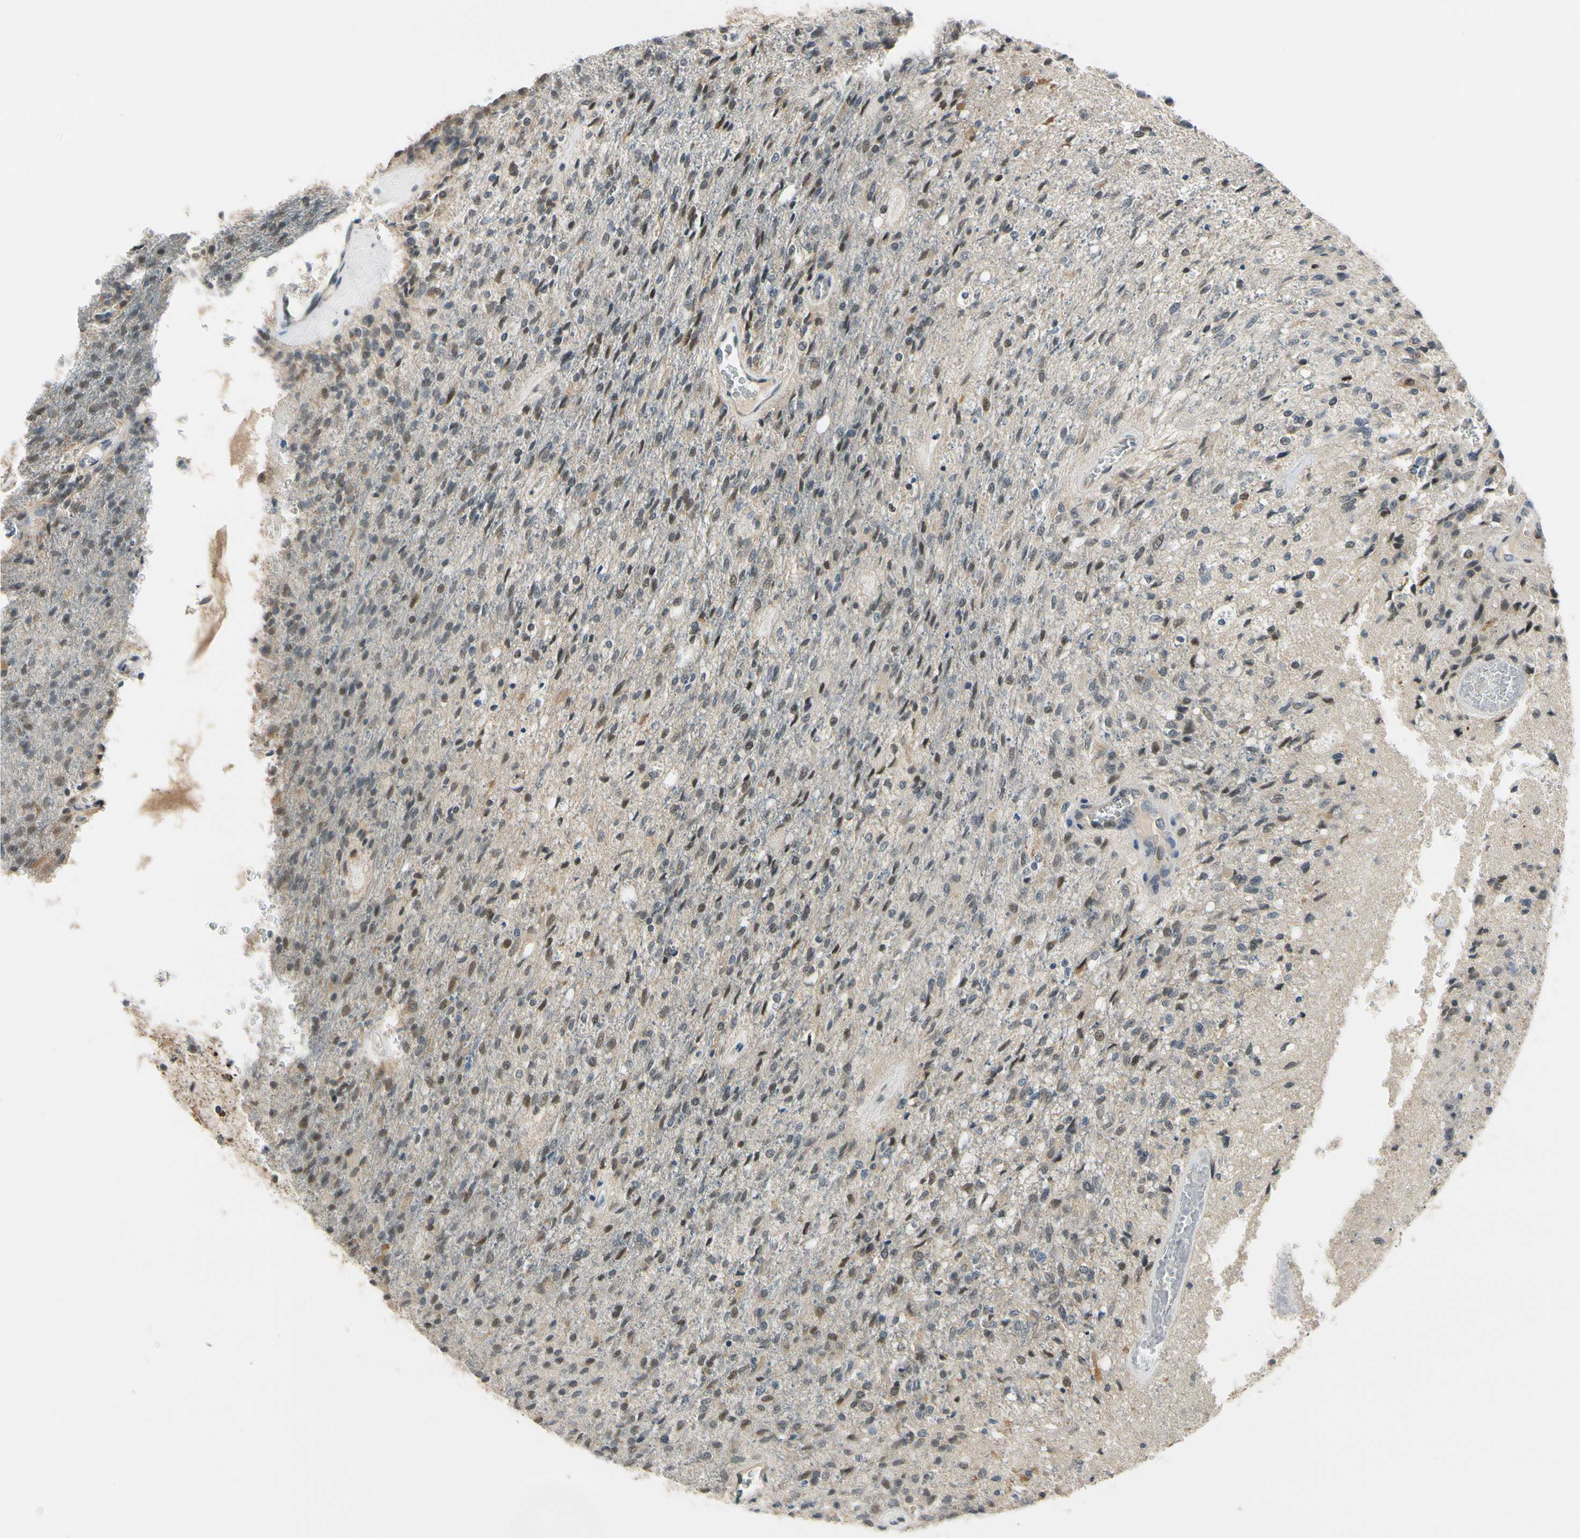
{"staining": {"intensity": "moderate", "quantity": "<25%", "location": "nuclear"}, "tissue": "glioma", "cell_type": "Tumor cells", "image_type": "cancer", "snomed": [{"axis": "morphology", "description": "Normal tissue, NOS"}, {"axis": "morphology", "description": "Glioma, malignant, High grade"}, {"axis": "topography", "description": "Cerebral cortex"}], "caption": "Glioma was stained to show a protein in brown. There is low levels of moderate nuclear staining in about <25% of tumor cells.", "gene": "TAF12", "patient": {"sex": "male", "age": 77}}